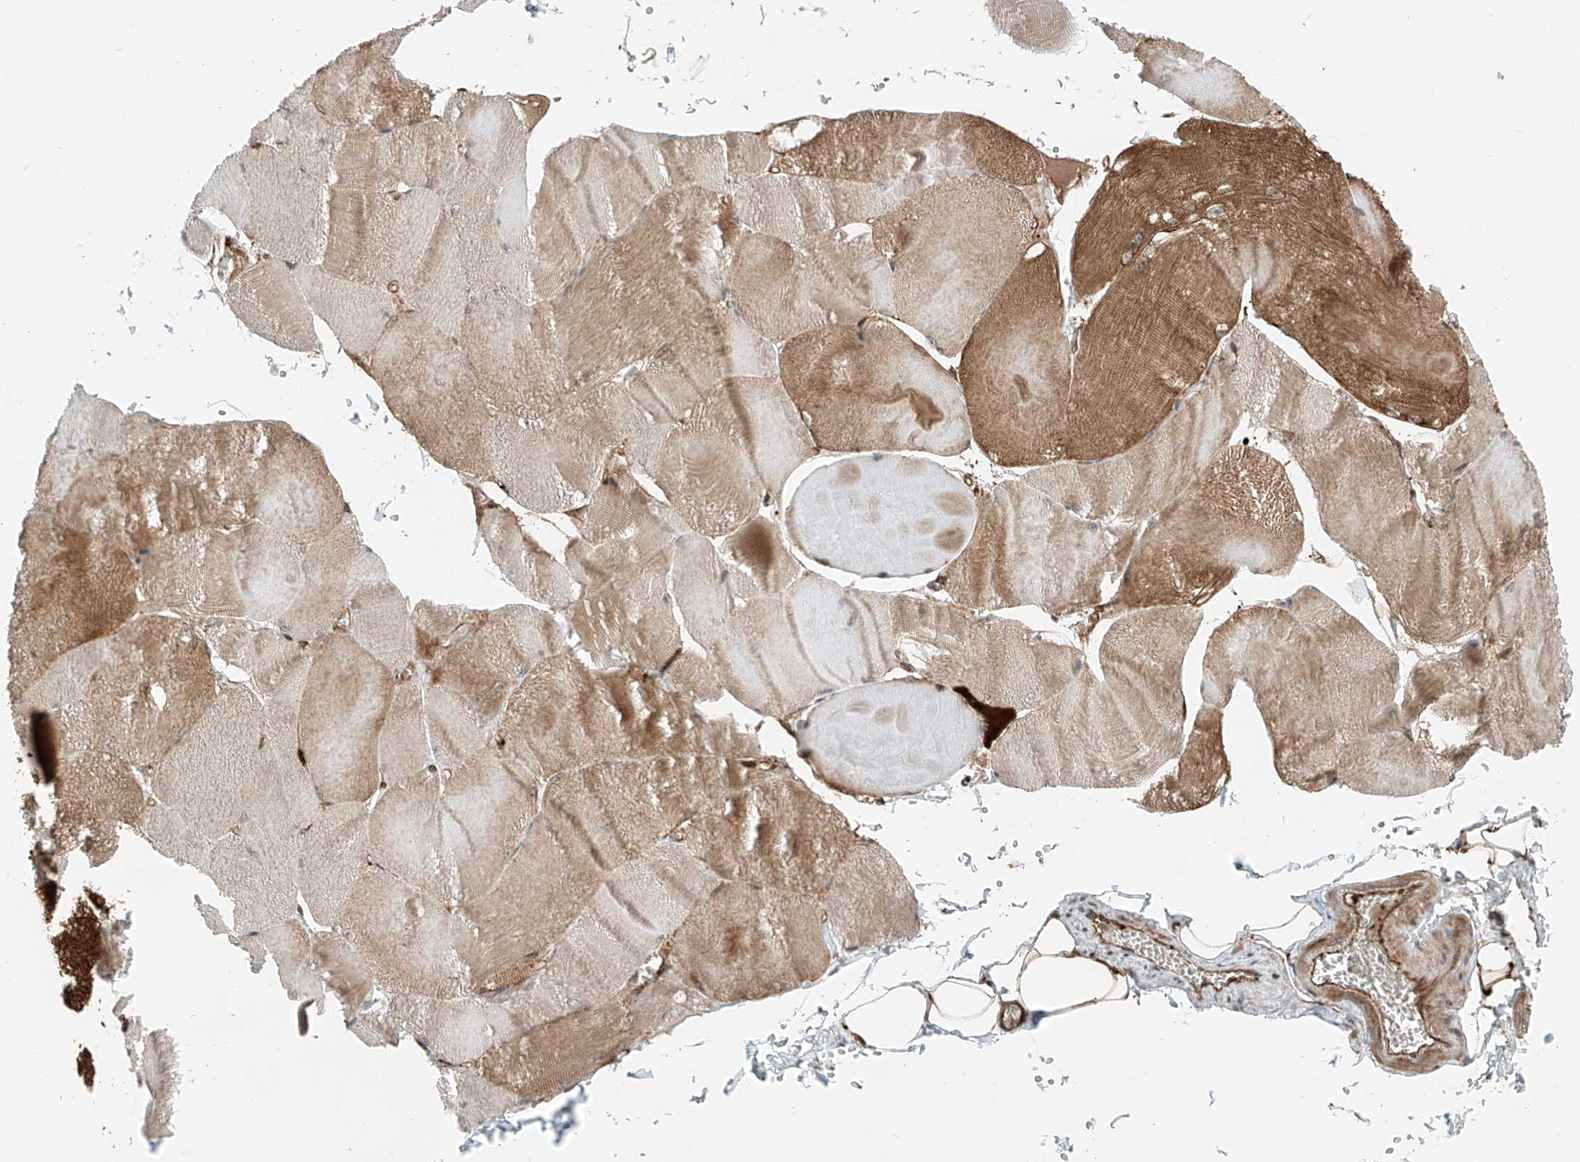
{"staining": {"intensity": "moderate", "quantity": "25%-75%", "location": "cytoplasmic/membranous,nuclear"}, "tissue": "skeletal muscle", "cell_type": "Myocytes", "image_type": "normal", "snomed": [{"axis": "morphology", "description": "Normal tissue, NOS"}, {"axis": "morphology", "description": "Basal cell carcinoma"}, {"axis": "topography", "description": "Skeletal muscle"}], "caption": "Immunohistochemistry (IHC) of normal human skeletal muscle exhibits medium levels of moderate cytoplasmic/membranous,nuclear staining in approximately 25%-75% of myocytes.", "gene": "USP48", "patient": {"sex": "female", "age": 64}}